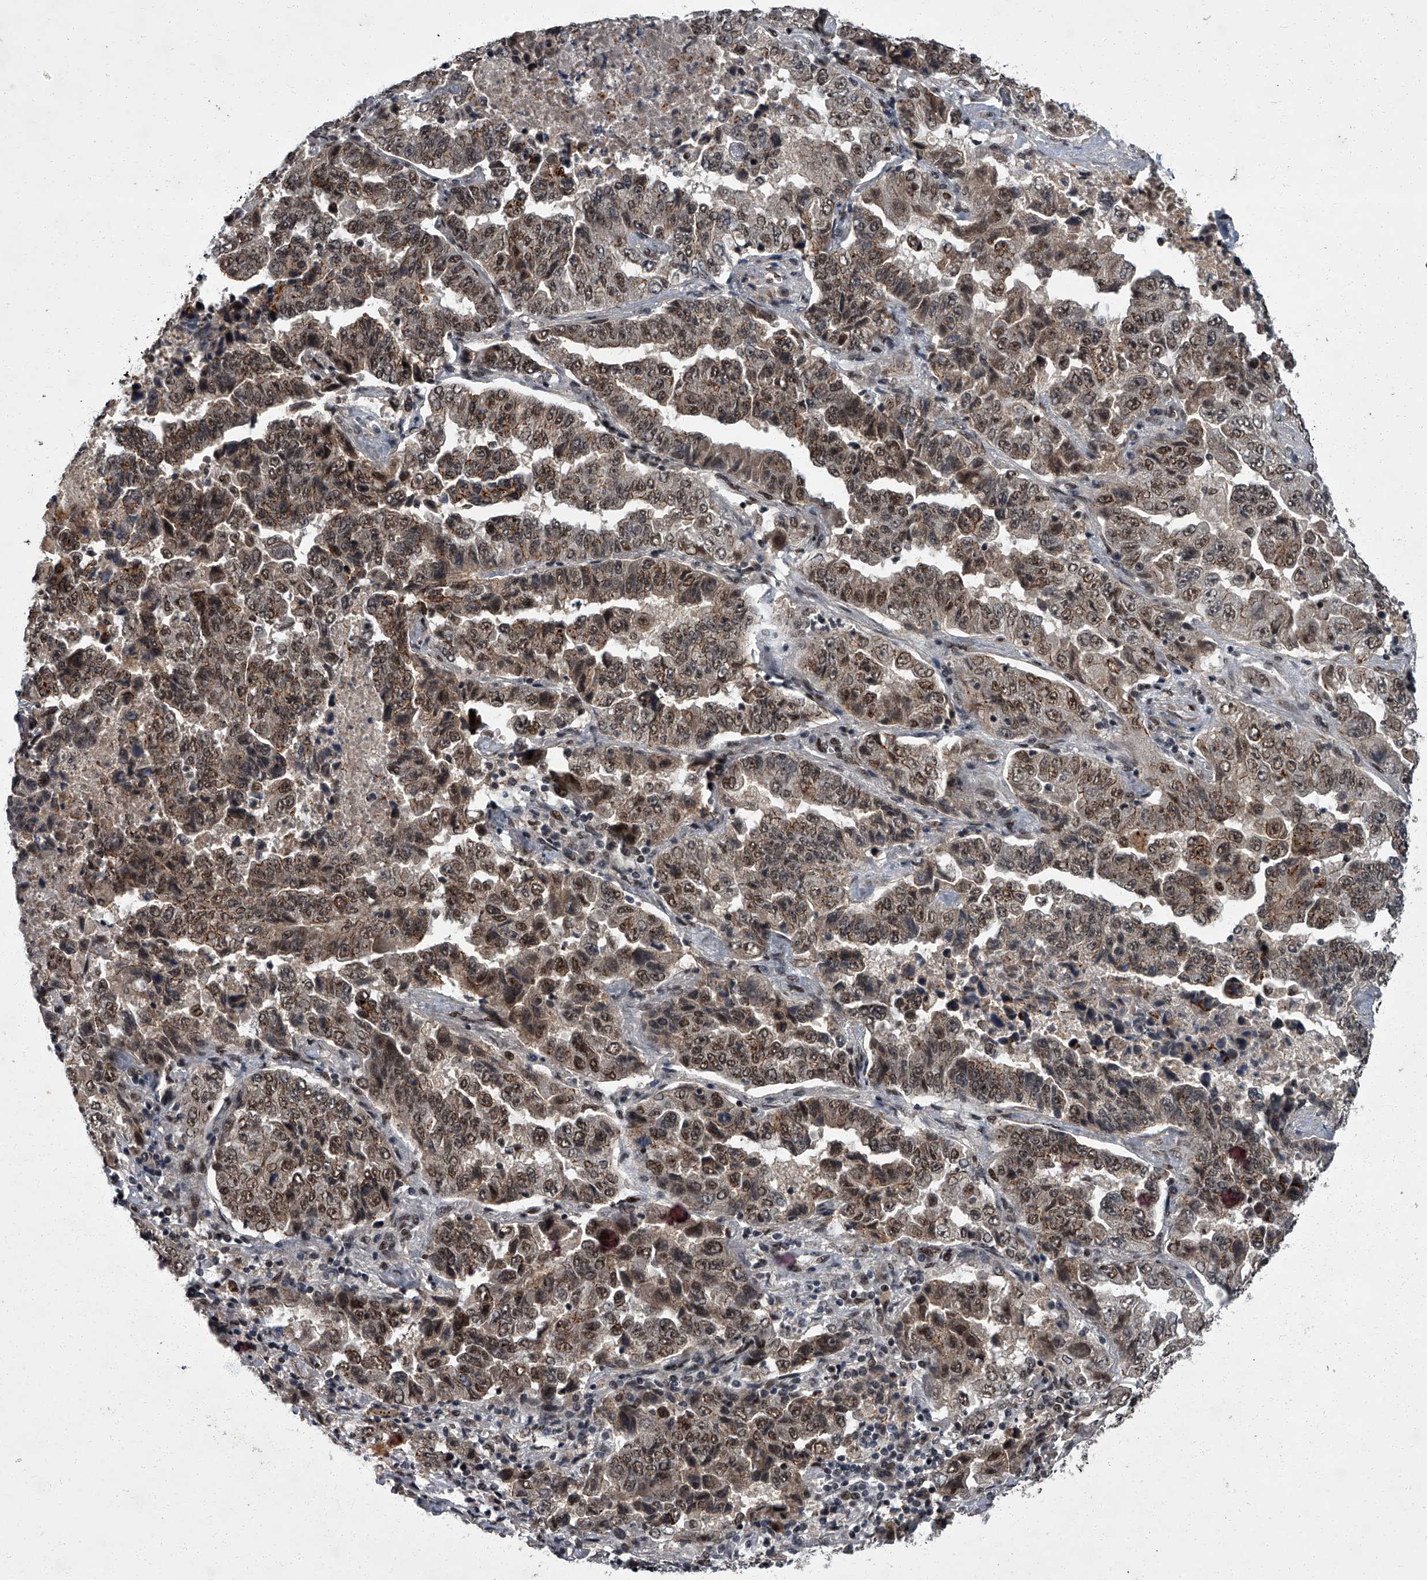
{"staining": {"intensity": "moderate", "quantity": ">75%", "location": "nuclear"}, "tissue": "lung cancer", "cell_type": "Tumor cells", "image_type": "cancer", "snomed": [{"axis": "morphology", "description": "Adenocarcinoma, NOS"}, {"axis": "topography", "description": "Lung"}], "caption": "This is a photomicrograph of immunohistochemistry (IHC) staining of lung cancer, which shows moderate positivity in the nuclear of tumor cells.", "gene": "ZNF518B", "patient": {"sex": "female", "age": 51}}